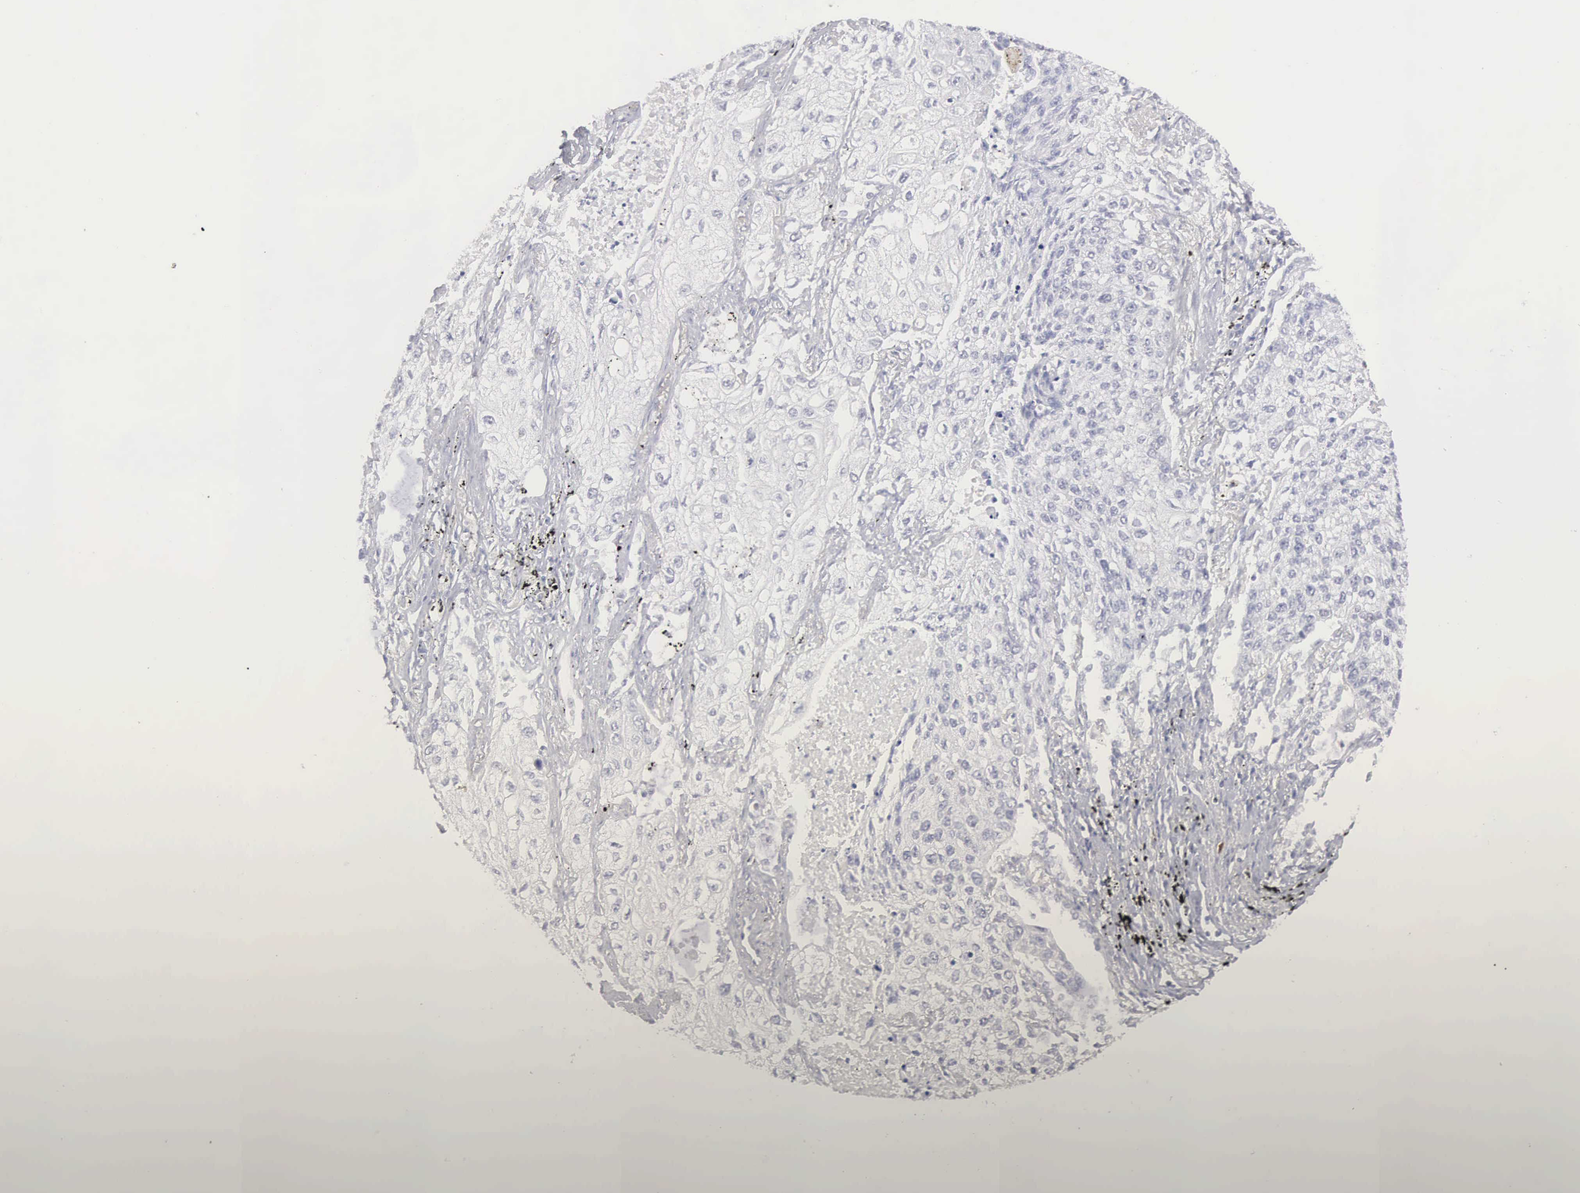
{"staining": {"intensity": "negative", "quantity": "none", "location": "none"}, "tissue": "lung cancer", "cell_type": "Tumor cells", "image_type": "cancer", "snomed": [{"axis": "morphology", "description": "Squamous cell carcinoma, NOS"}, {"axis": "topography", "description": "Lung"}], "caption": "Tumor cells are negative for brown protein staining in lung cancer (squamous cell carcinoma).", "gene": "MNAT1", "patient": {"sex": "male", "age": 75}}